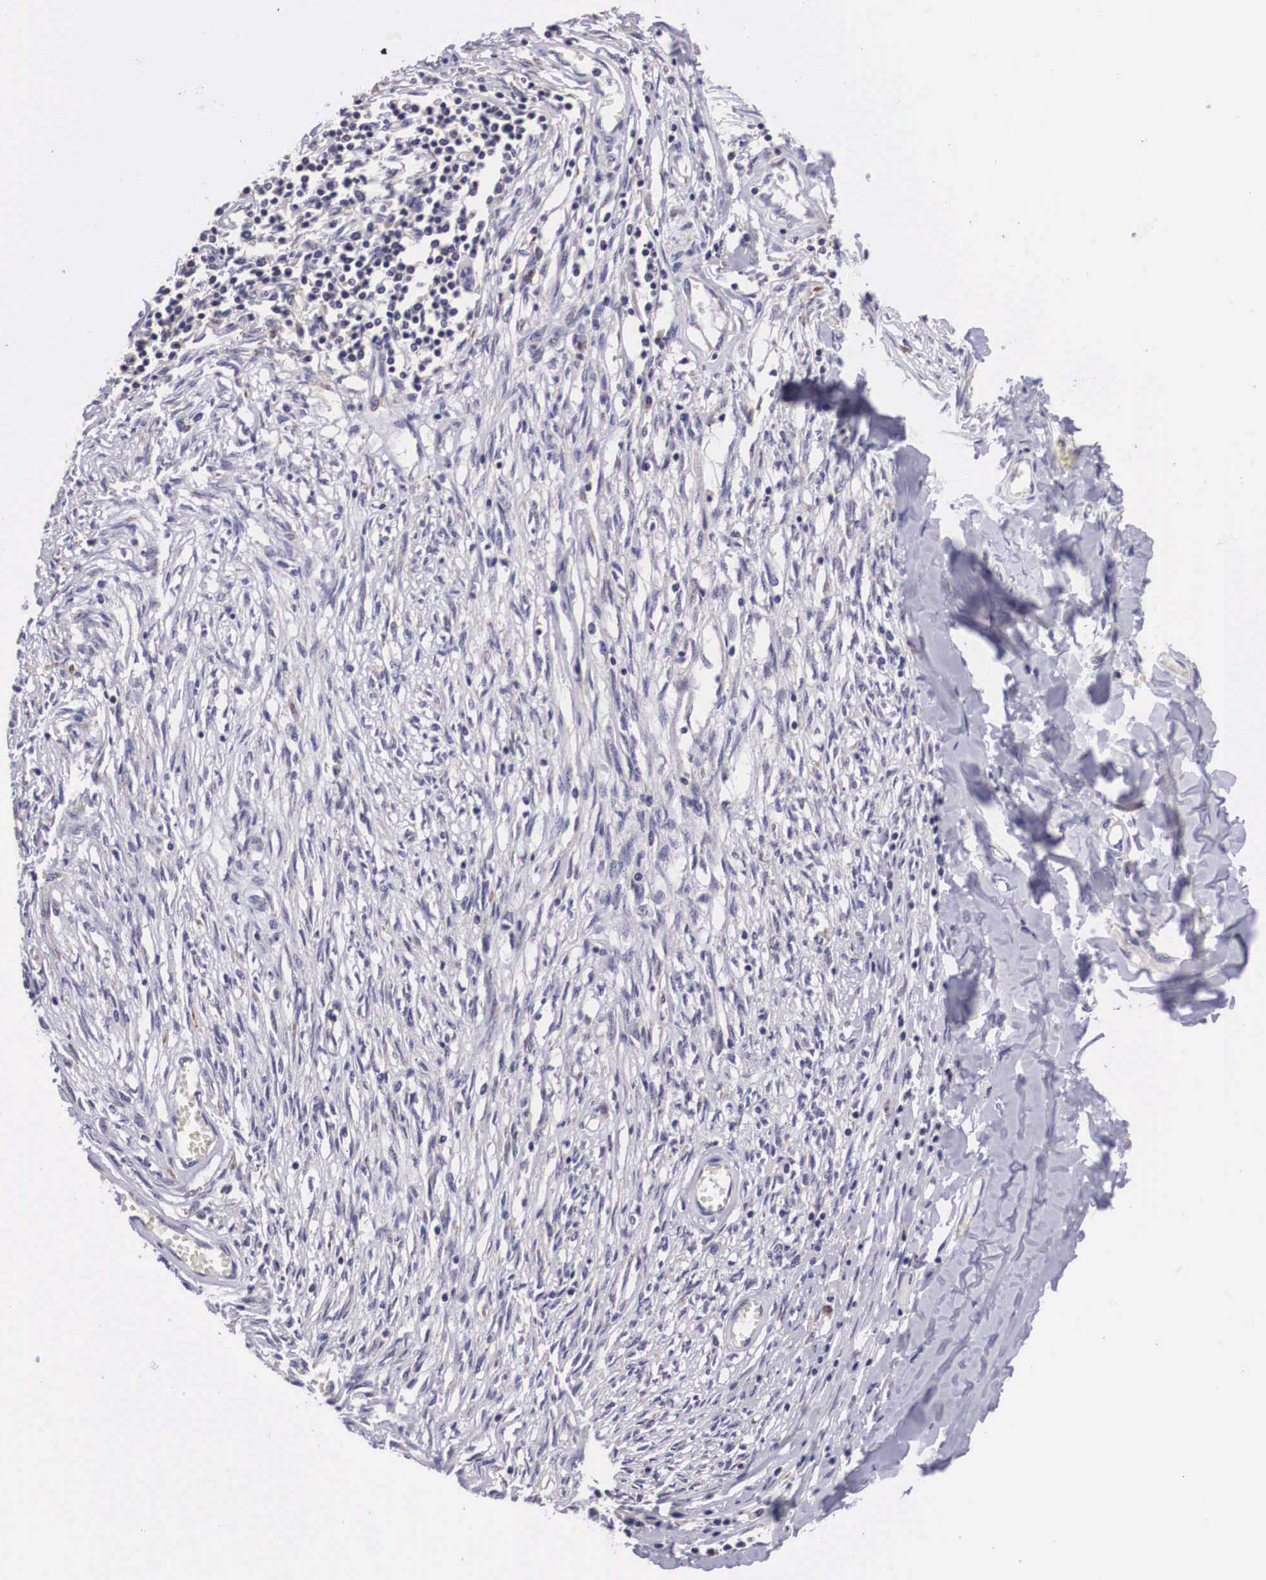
{"staining": {"intensity": "negative", "quantity": "none", "location": "none"}, "tissue": "adipose tissue", "cell_type": "Adipocytes", "image_type": "normal", "snomed": [{"axis": "morphology", "description": "Normal tissue, NOS"}, {"axis": "morphology", "description": "Sarcoma, NOS"}, {"axis": "topography", "description": "Skin"}, {"axis": "topography", "description": "Soft tissue"}], "caption": "An image of adipose tissue stained for a protein reveals no brown staining in adipocytes.", "gene": "ARG2", "patient": {"sex": "female", "age": 51}}